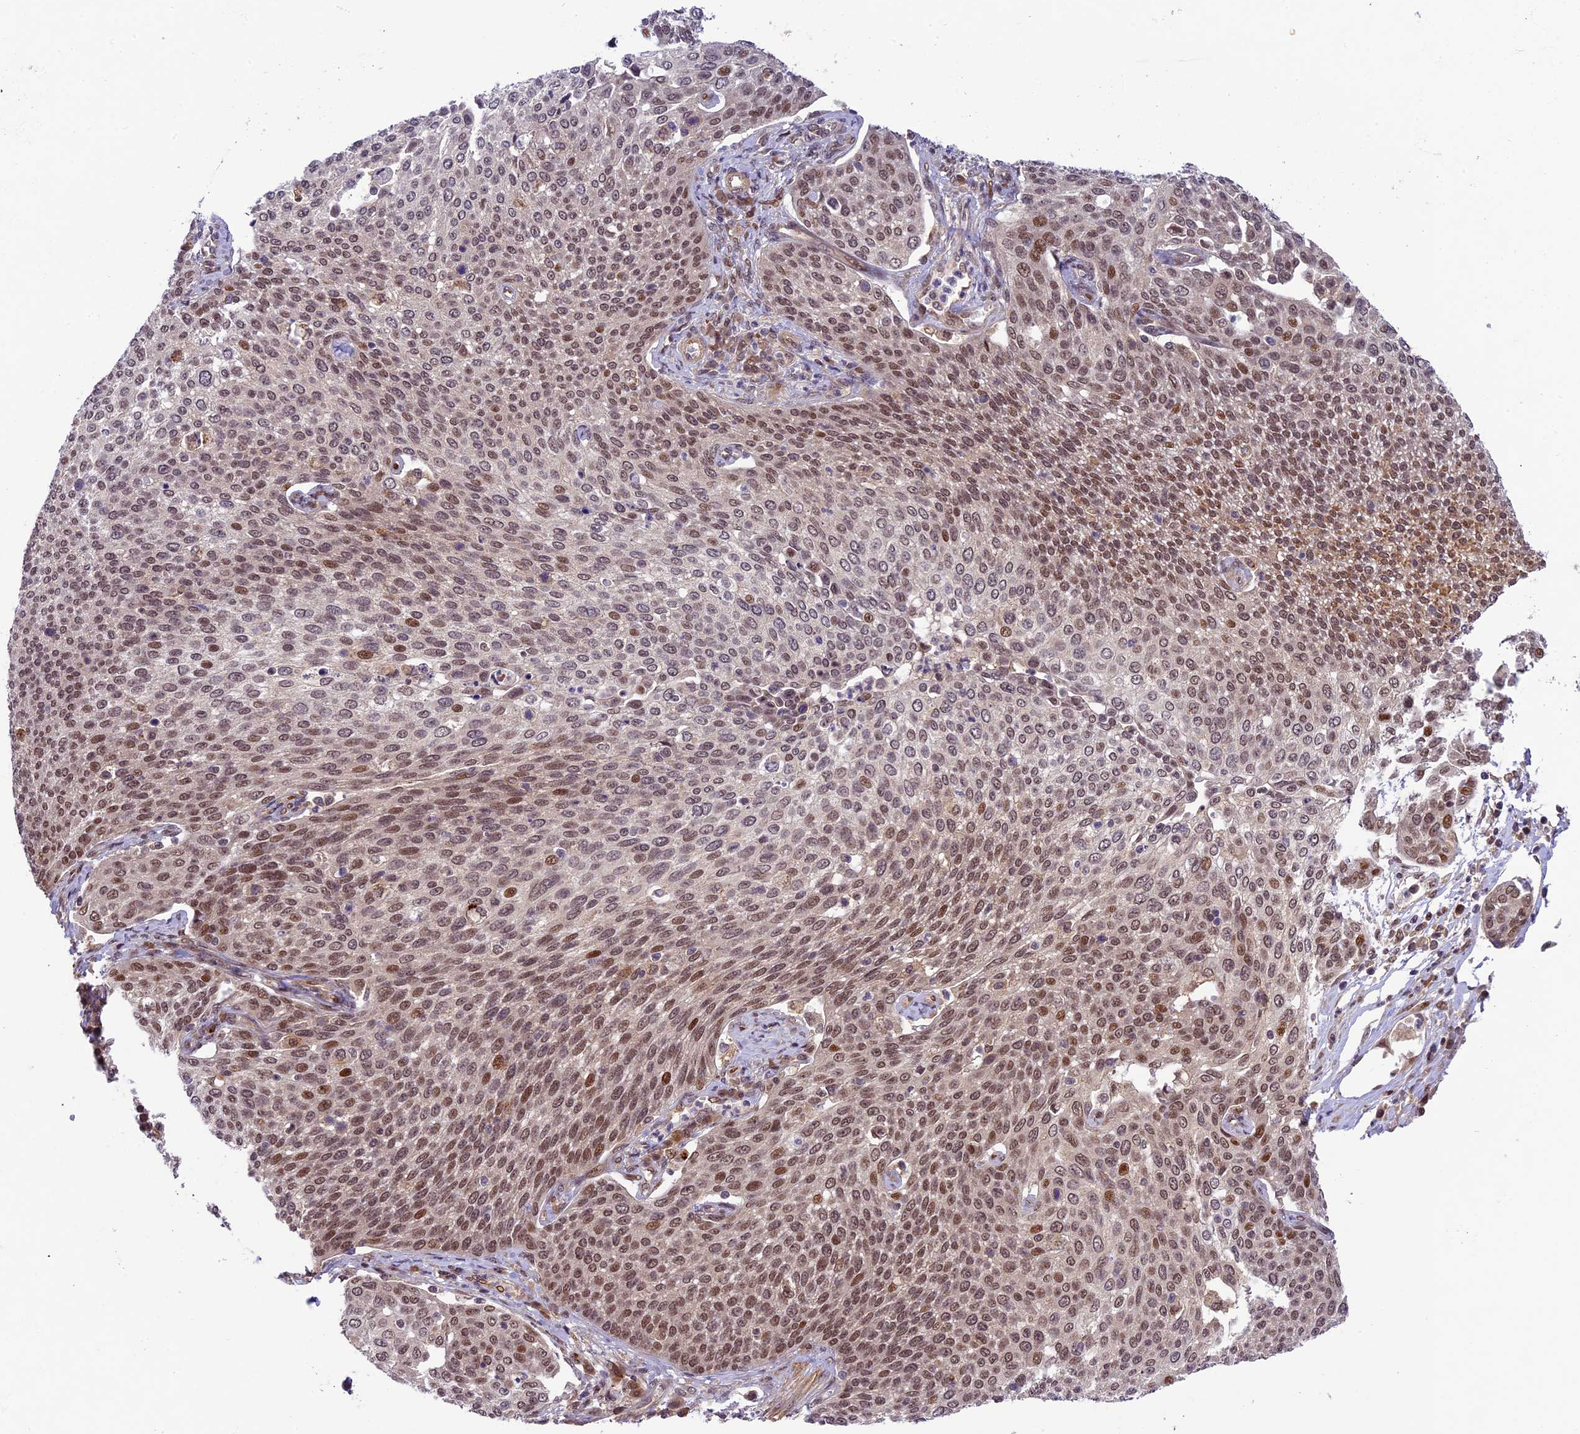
{"staining": {"intensity": "moderate", "quantity": ">75%", "location": "nuclear"}, "tissue": "cervical cancer", "cell_type": "Tumor cells", "image_type": "cancer", "snomed": [{"axis": "morphology", "description": "Squamous cell carcinoma, NOS"}, {"axis": "topography", "description": "Cervix"}], "caption": "Cervical cancer stained with a brown dye demonstrates moderate nuclear positive positivity in about >75% of tumor cells.", "gene": "NEK8", "patient": {"sex": "female", "age": 34}}